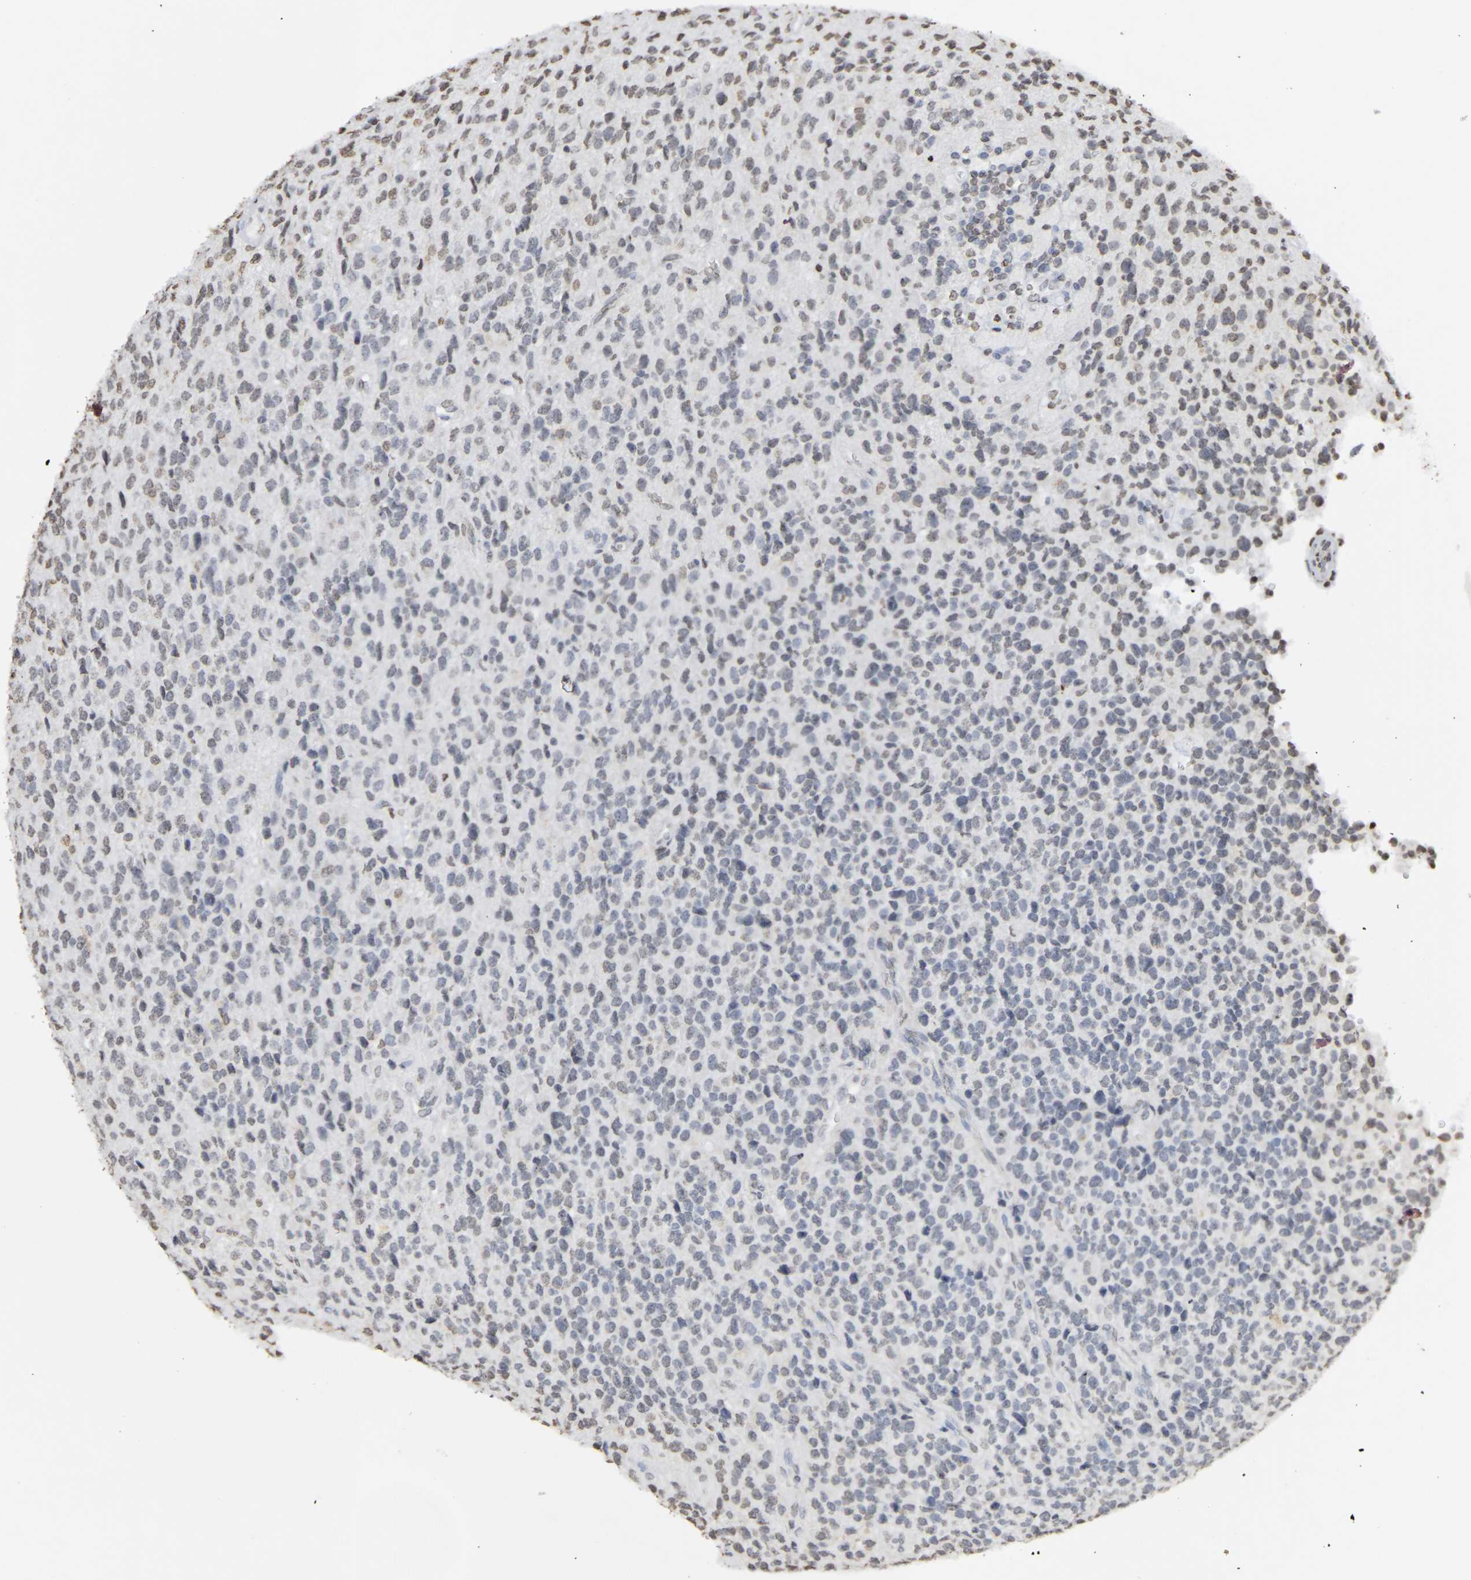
{"staining": {"intensity": "weak", "quantity": "<25%", "location": "nuclear"}, "tissue": "glioma", "cell_type": "Tumor cells", "image_type": "cancer", "snomed": [{"axis": "morphology", "description": "Glioma, malignant, High grade"}, {"axis": "topography", "description": "pancreas cauda"}], "caption": "High magnification brightfield microscopy of glioma stained with DAB (3,3'-diaminobenzidine) (brown) and counterstained with hematoxylin (blue): tumor cells show no significant staining.", "gene": "ATF4", "patient": {"sex": "male", "age": 60}}